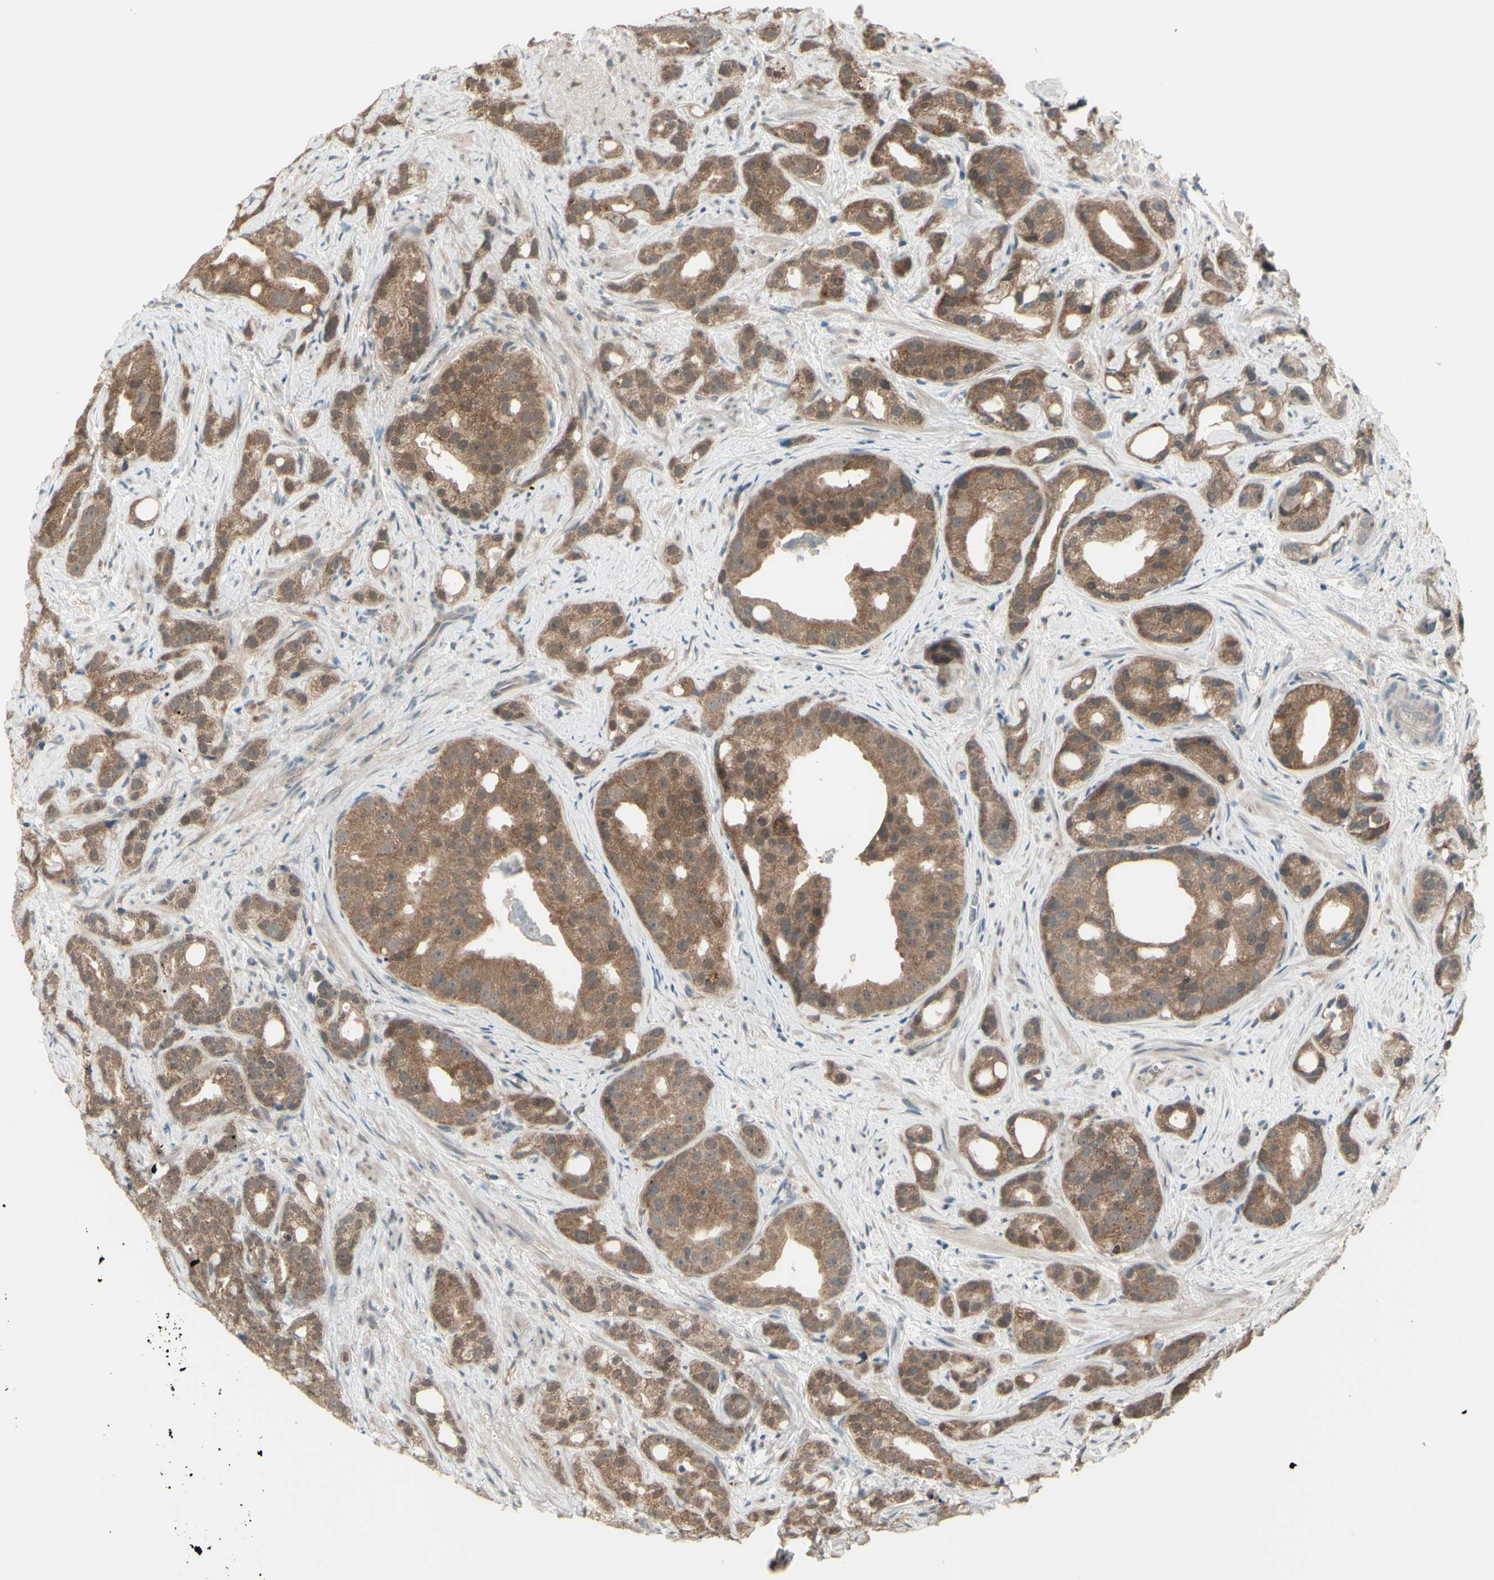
{"staining": {"intensity": "moderate", "quantity": ">75%", "location": "cytoplasmic/membranous"}, "tissue": "prostate cancer", "cell_type": "Tumor cells", "image_type": "cancer", "snomed": [{"axis": "morphology", "description": "Adenocarcinoma, Low grade"}, {"axis": "topography", "description": "Prostate"}], "caption": "Immunohistochemistry histopathology image of human low-grade adenocarcinoma (prostate) stained for a protein (brown), which reveals medium levels of moderate cytoplasmic/membranous expression in about >75% of tumor cells.", "gene": "NAXD", "patient": {"sex": "male", "age": 89}}